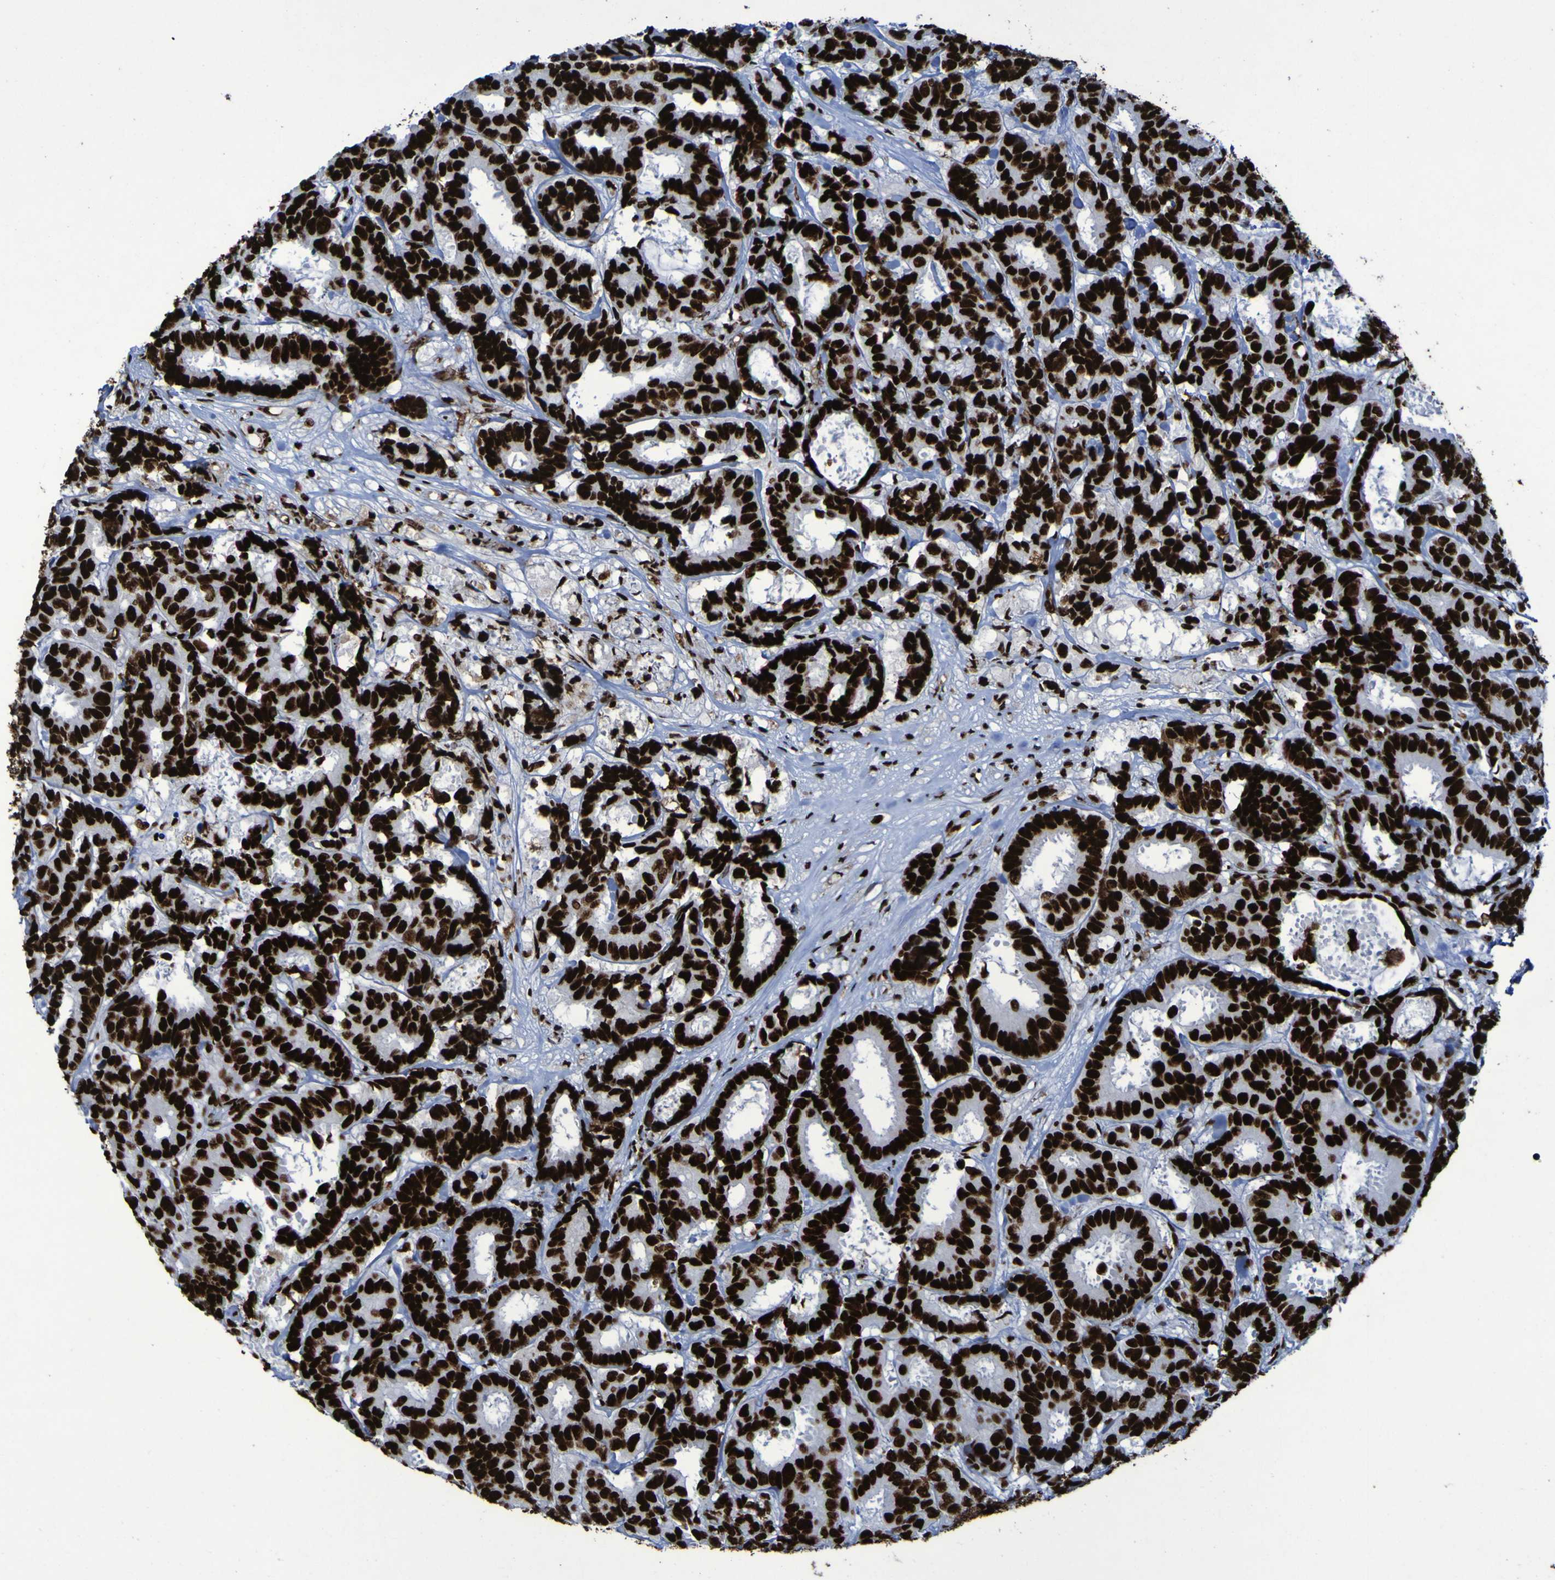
{"staining": {"intensity": "strong", "quantity": ">75%", "location": "nuclear"}, "tissue": "breast cancer", "cell_type": "Tumor cells", "image_type": "cancer", "snomed": [{"axis": "morphology", "description": "Duct carcinoma"}, {"axis": "topography", "description": "Breast"}], "caption": "Immunohistochemical staining of breast cancer (intraductal carcinoma) reveals strong nuclear protein staining in approximately >75% of tumor cells. Using DAB (brown) and hematoxylin (blue) stains, captured at high magnification using brightfield microscopy.", "gene": "NPM1", "patient": {"sex": "female", "age": 87}}